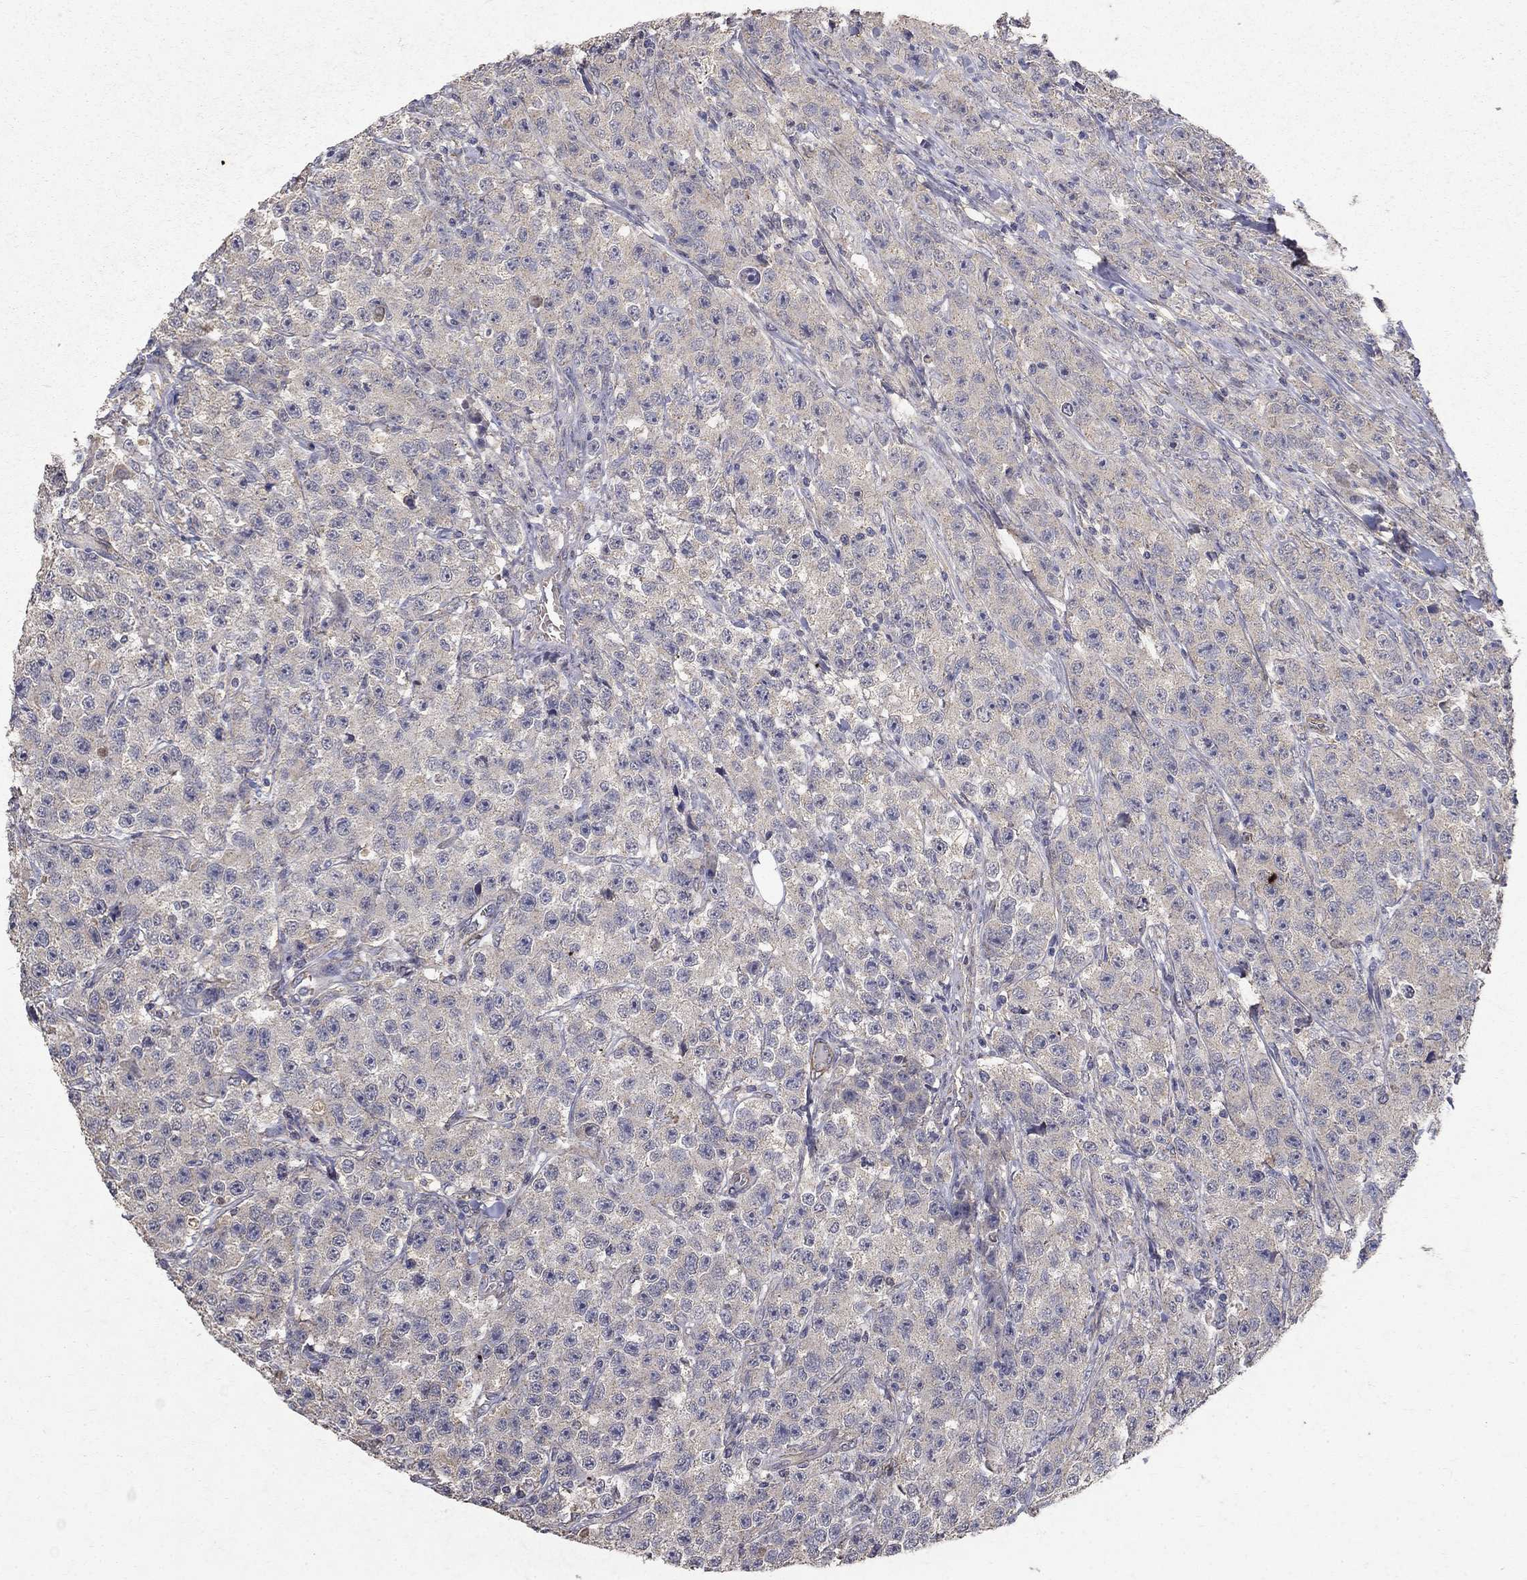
{"staining": {"intensity": "negative", "quantity": "none", "location": "none"}, "tissue": "testis cancer", "cell_type": "Tumor cells", "image_type": "cancer", "snomed": [{"axis": "morphology", "description": "Seminoma, NOS"}, {"axis": "topography", "description": "Testis"}], "caption": "This is an IHC image of testis cancer (seminoma). There is no staining in tumor cells.", "gene": "MPP2", "patient": {"sex": "male", "age": 59}}